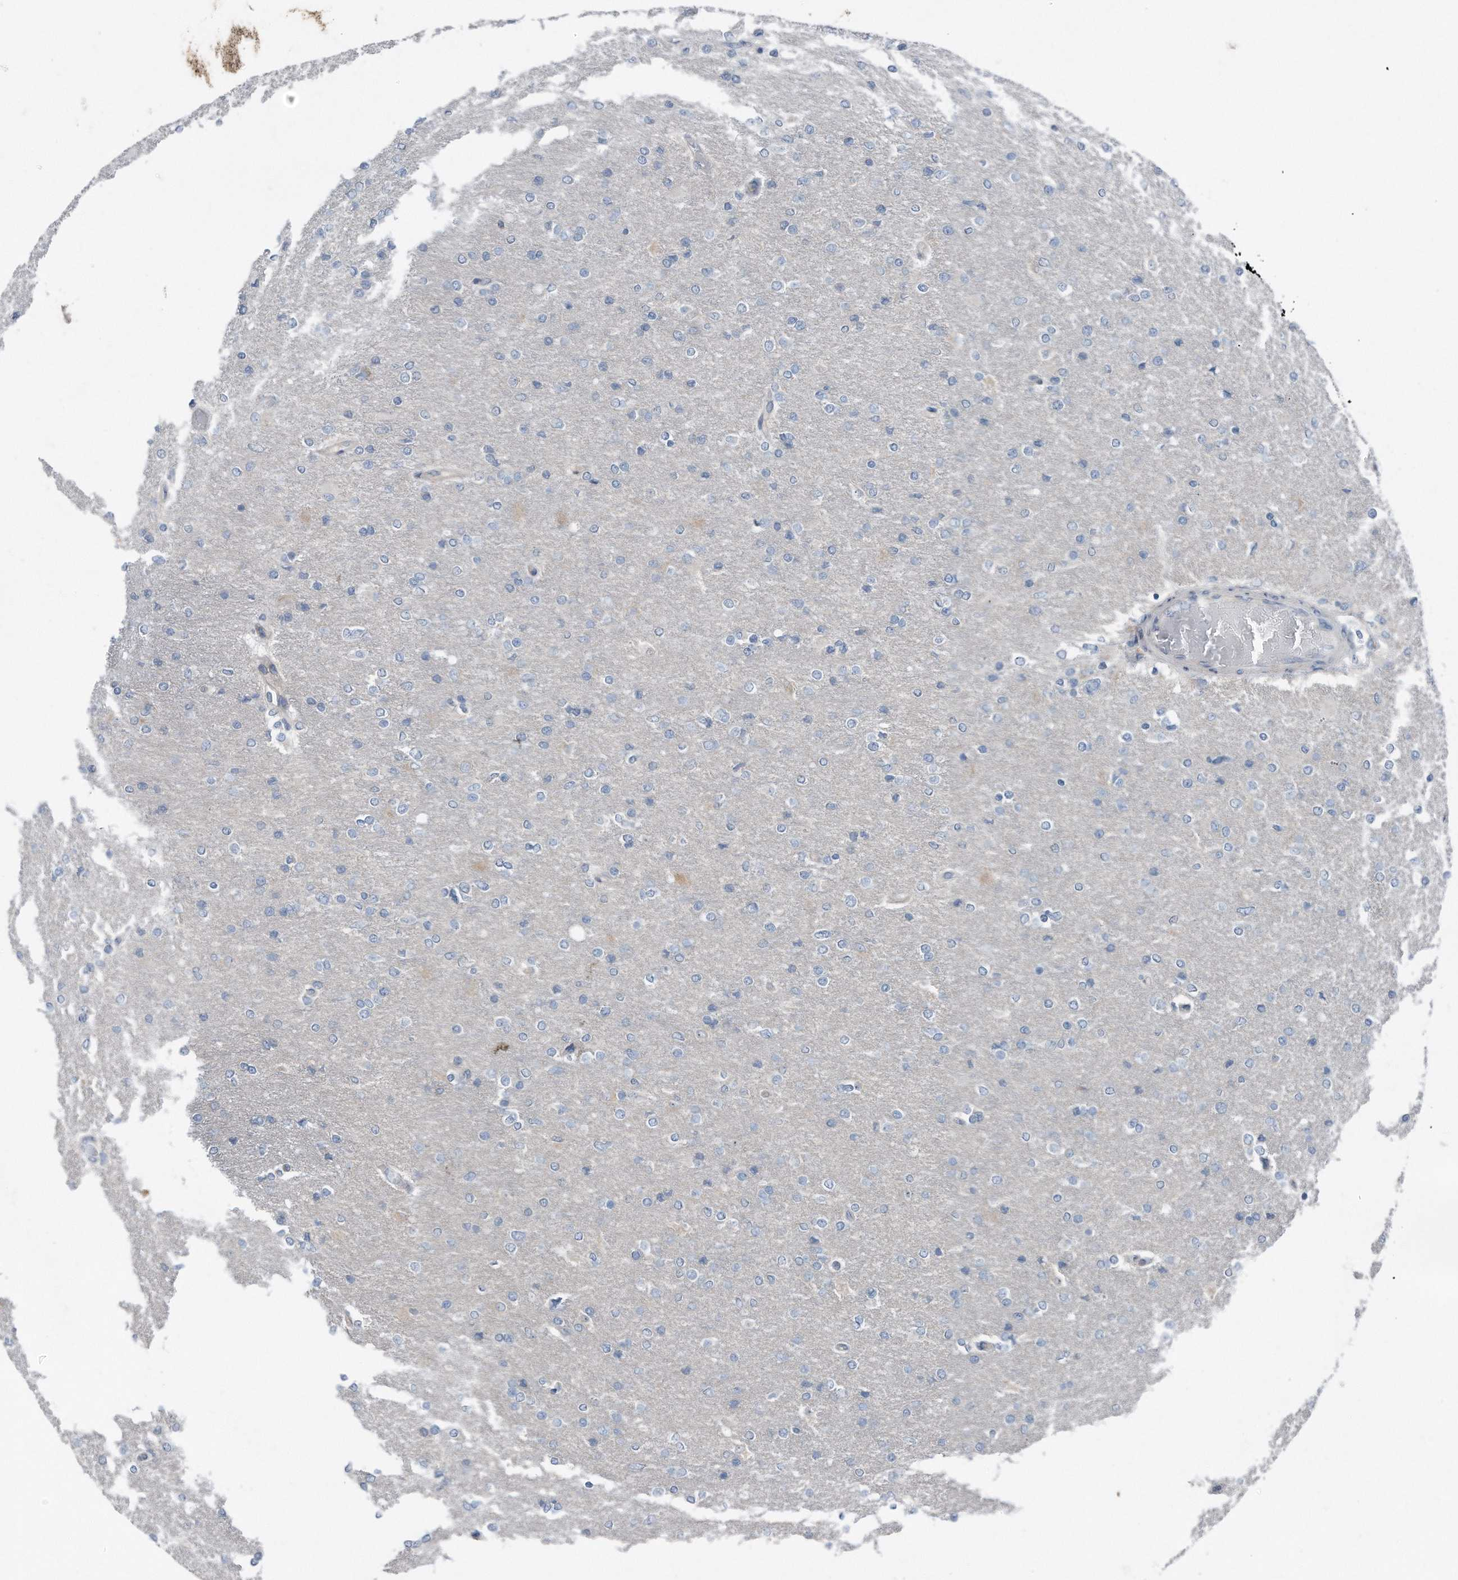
{"staining": {"intensity": "negative", "quantity": "none", "location": "none"}, "tissue": "glioma", "cell_type": "Tumor cells", "image_type": "cancer", "snomed": [{"axis": "morphology", "description": "Glioma, malignant, High grade"}, {"axis": "topography", "description": "Cerebral cortex"}], "caption": "IHC of high-grade glioma (malignant) reveals no expression in tumor cells.", "gene": "YRDC", "patient": {"sex": "female", "age": 36}}